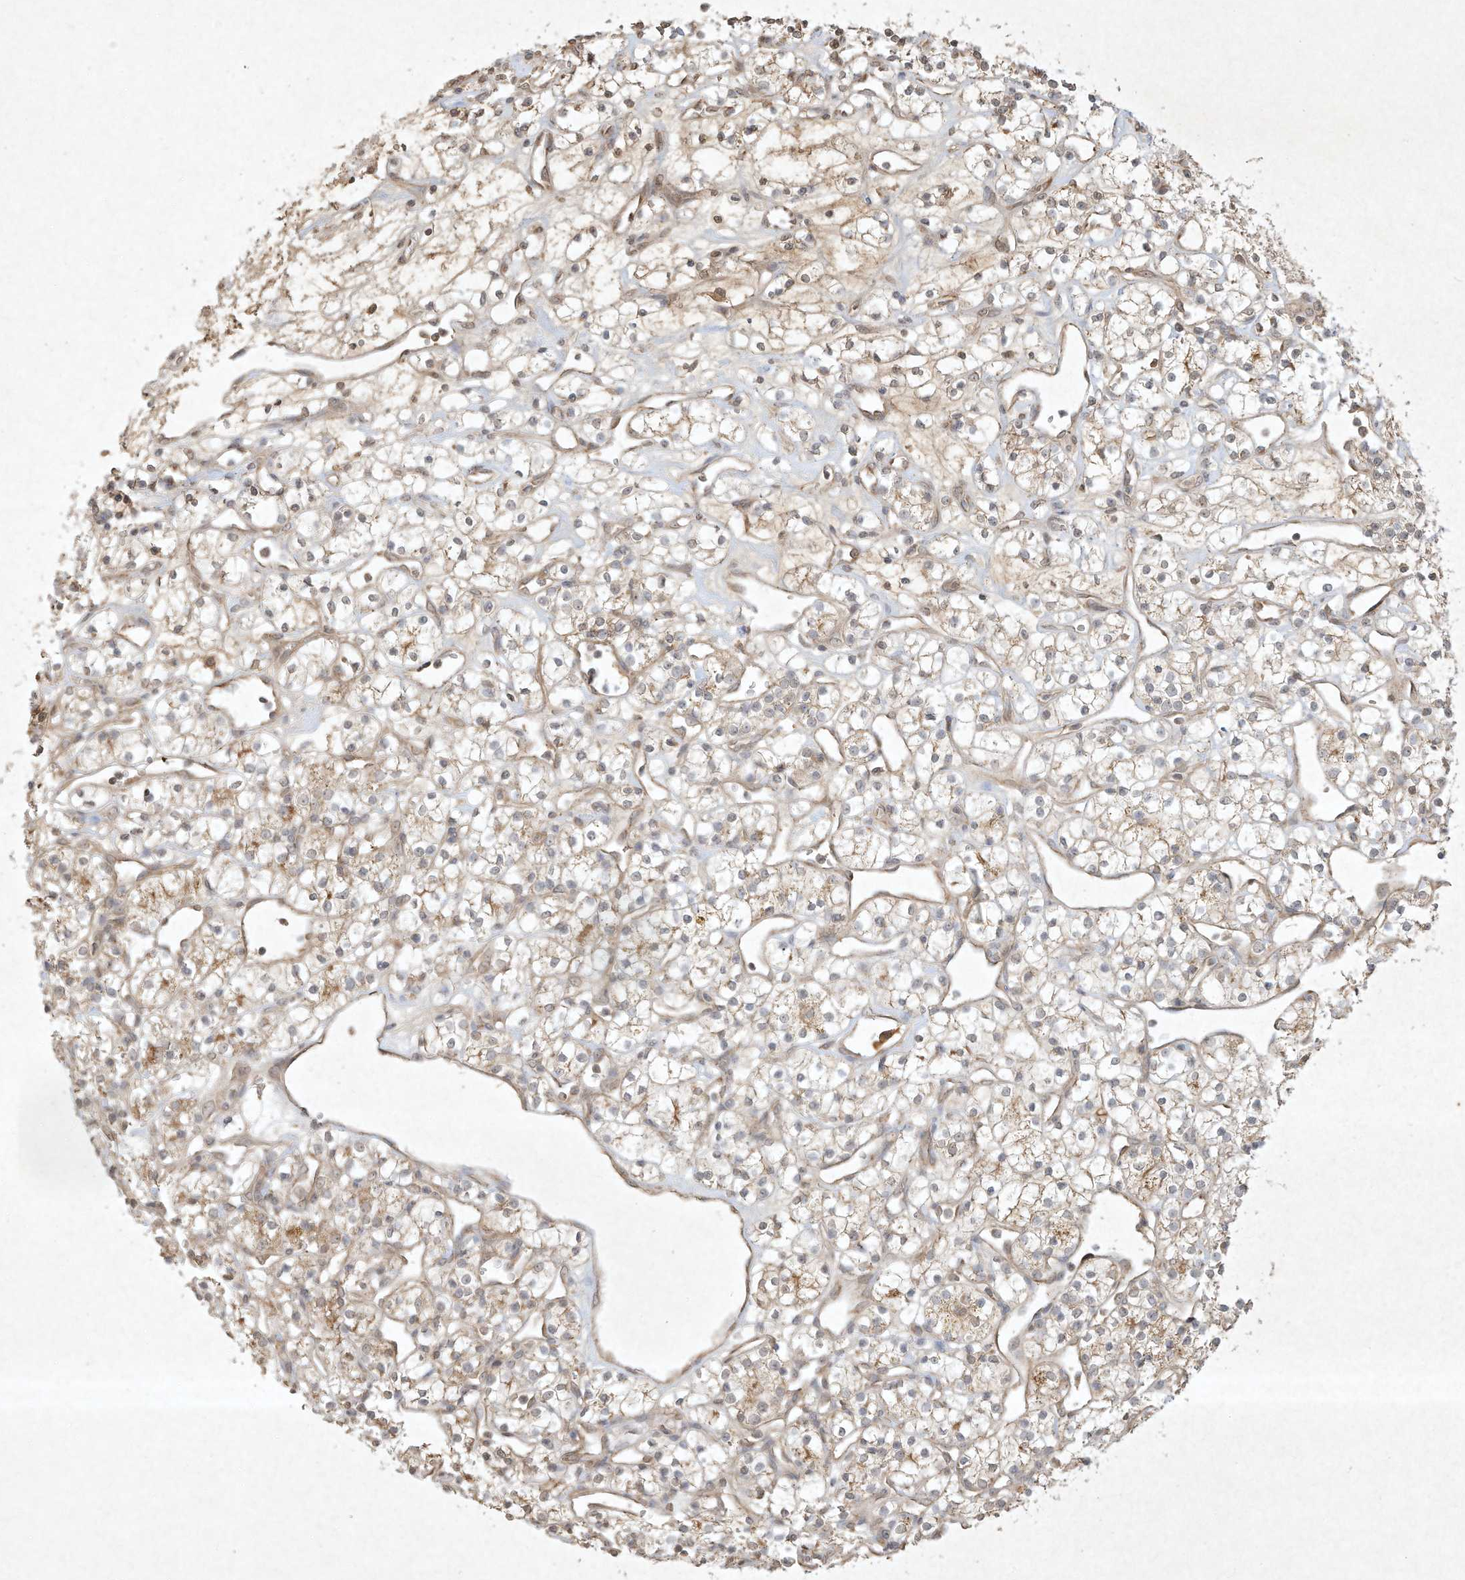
{"staining": {"intensity": "weak", "quantity": ">75%", "location": "cytoplasmic/membranous"}, "tissue": "renal cancer", "cell_type": "Tumor cells", "image_type": "cancer", "snomed": [{"axis": "morphology", "description": "Adenocarcinoma, NOS"}, {"axis": "topography", "description": "Kidney"}], "caption": "This image shows adenocarcinoma (renal) stained with immunohistochemistry (IHC) to label a protein in brown. The cytoplasmic/membranous of tumor cells show weak positivity for the protein. Nuclei are counter-stained blue.", "gene": "BTRC", "patient": {"sex": "female", "age": 60}}